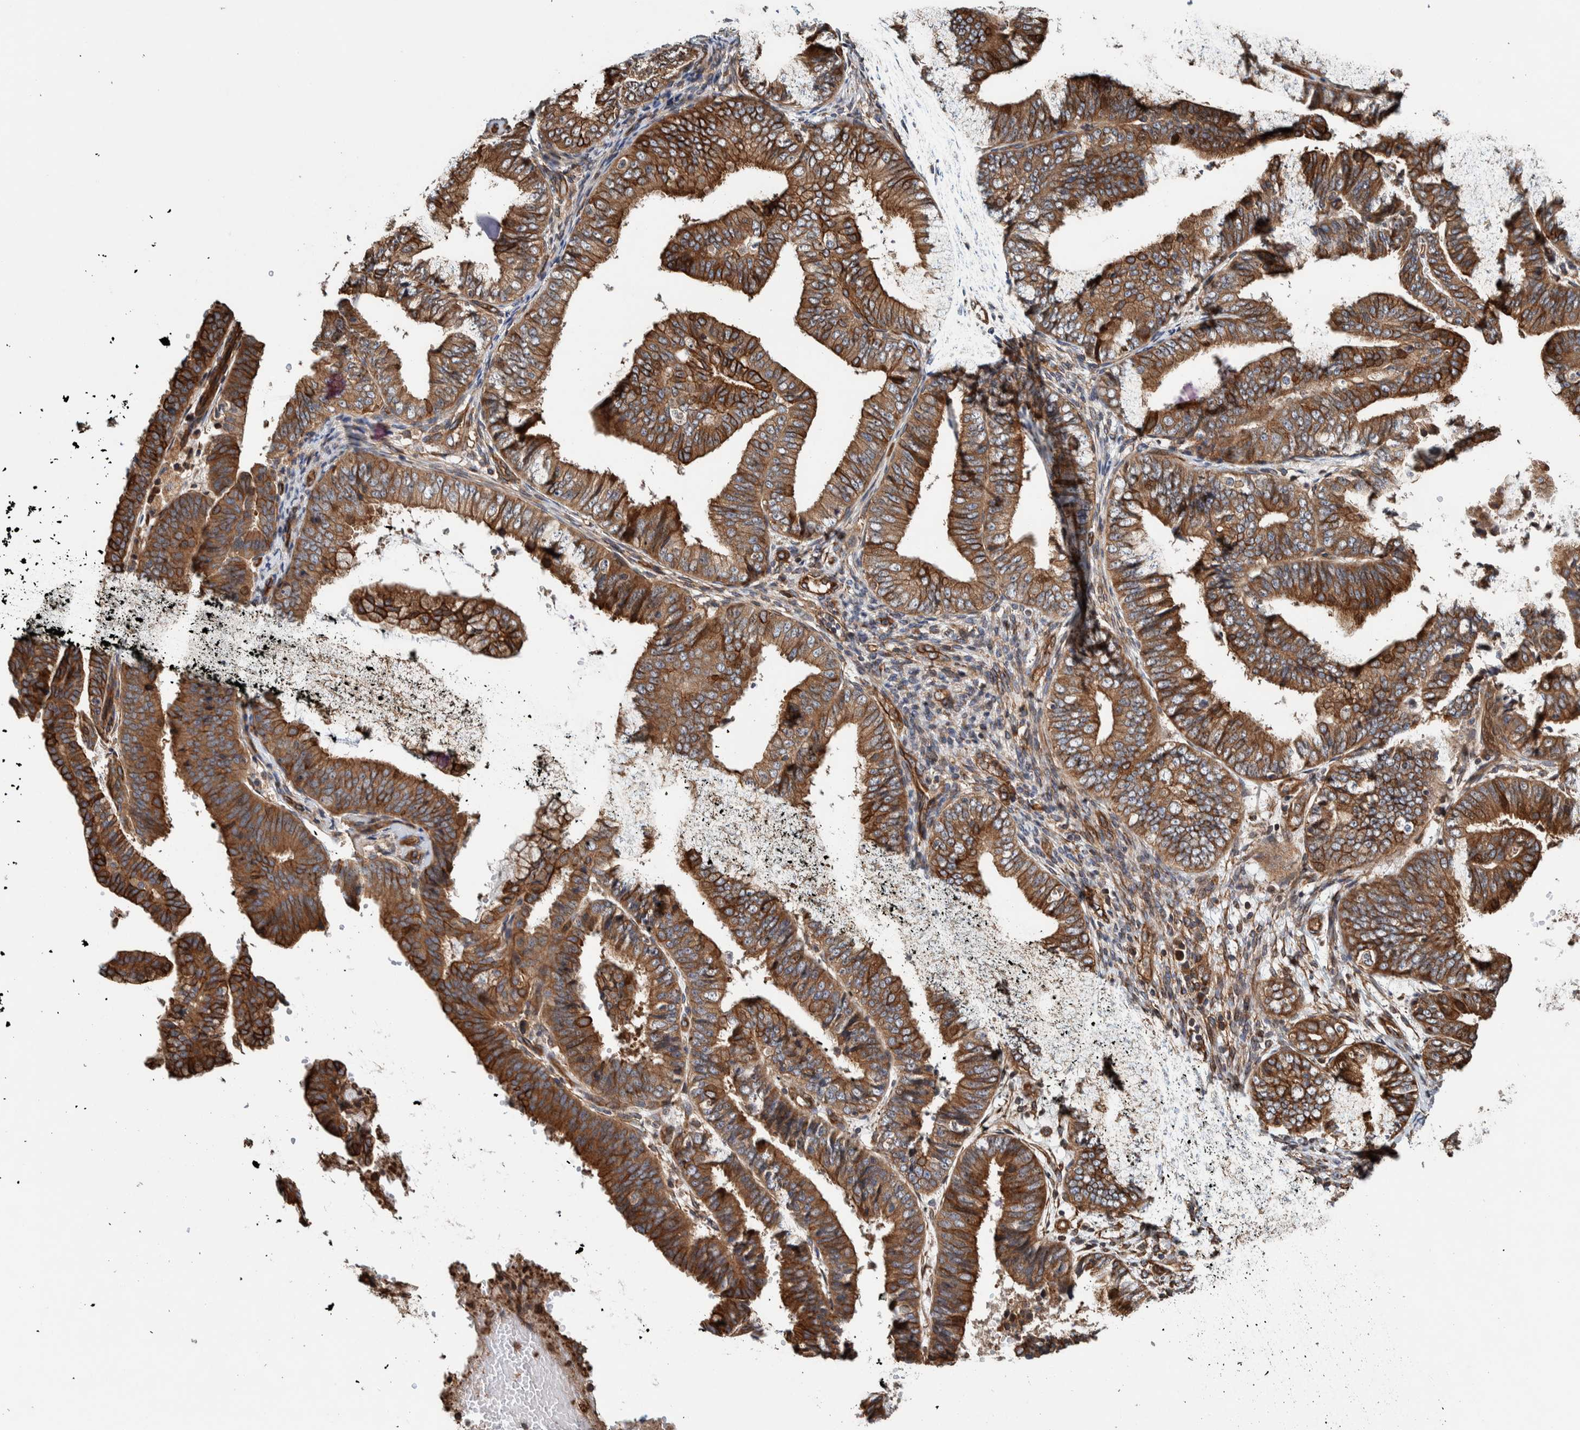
{"staining": {"intensity": "strong", "quantity": ">75%", "location": "cytoplasmic/membranous"}, "tissue": "endometrial cancer", "cell_type": "Tumor cells", "image_type": "cancer", "snomed": [{"axis": "morphology", "description": "Adenocarcinoma, NOS"}, {"axis": "topography", "description": "Endometrium"}], "caption": "A high amount of strong cytoplasmic/membranous expression is present in about >75% of tumor cells in endometrial cancer (adenocarcinoma) tissue.", "gene": "PKD1L1", "patient": {"sex": "female", "age": 63}}